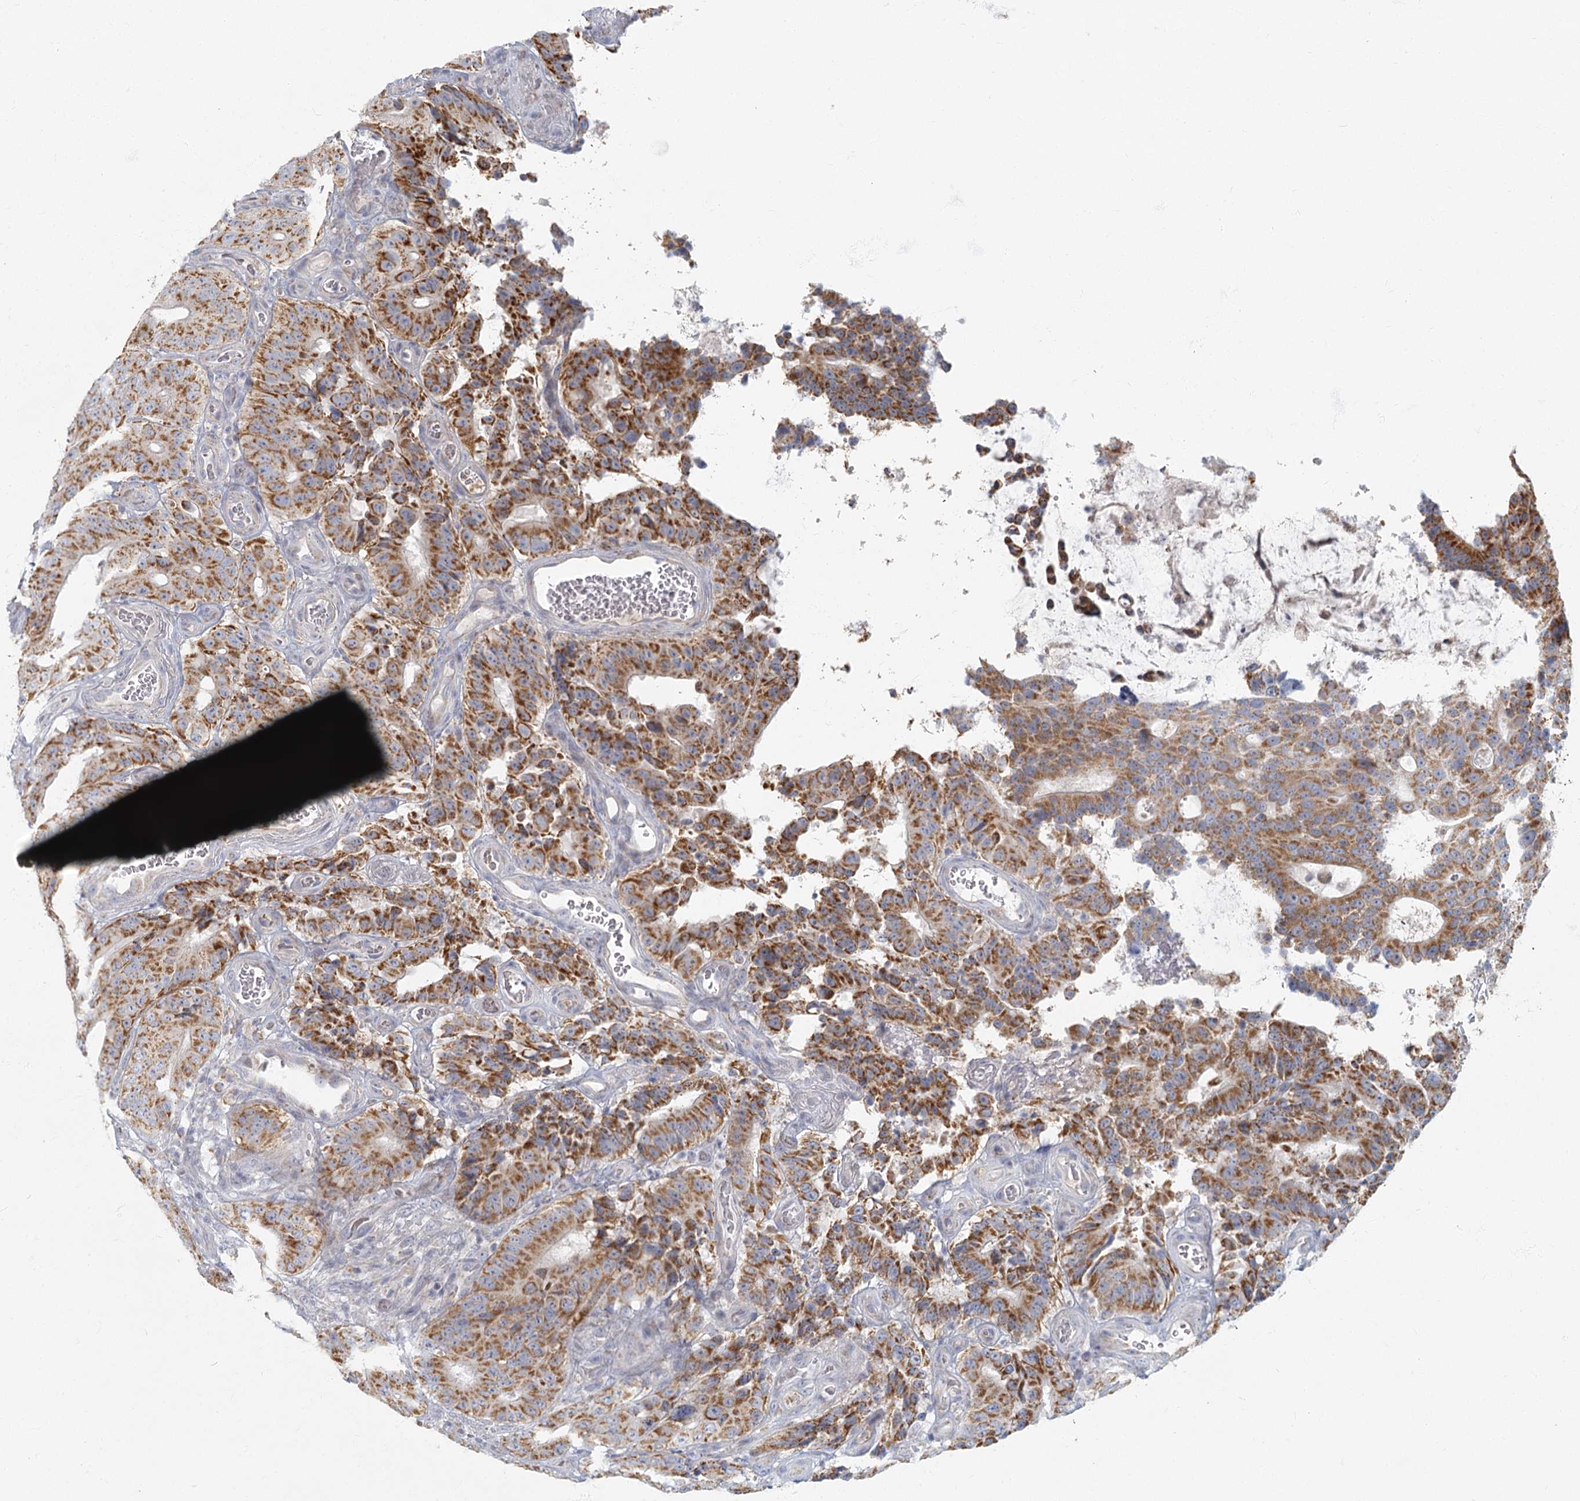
{"staining": {"intensity": "moderate", "quantity": ">75%", "location": "cytoplasmic/membranous"}, "tissue": "colorectal cancer", "cell_type": "Tumor cells", "image_type": "cancer", "snomed": [{"axis": "morphology", "description": "Adenocarcinoma, NOS"}, {"axis": "topography", "description": "Colon"}], "caption": "Tumor cells show medium levels of moderate cytoplasmic/membranous expression in about >75% of cells in human colorectal cancer (adenocarcinoma). The protein is shown in brown color, while the nuclei are stained blue.", "gene": "FAM110C", "patient": {"sex": "male", "age": 83}}